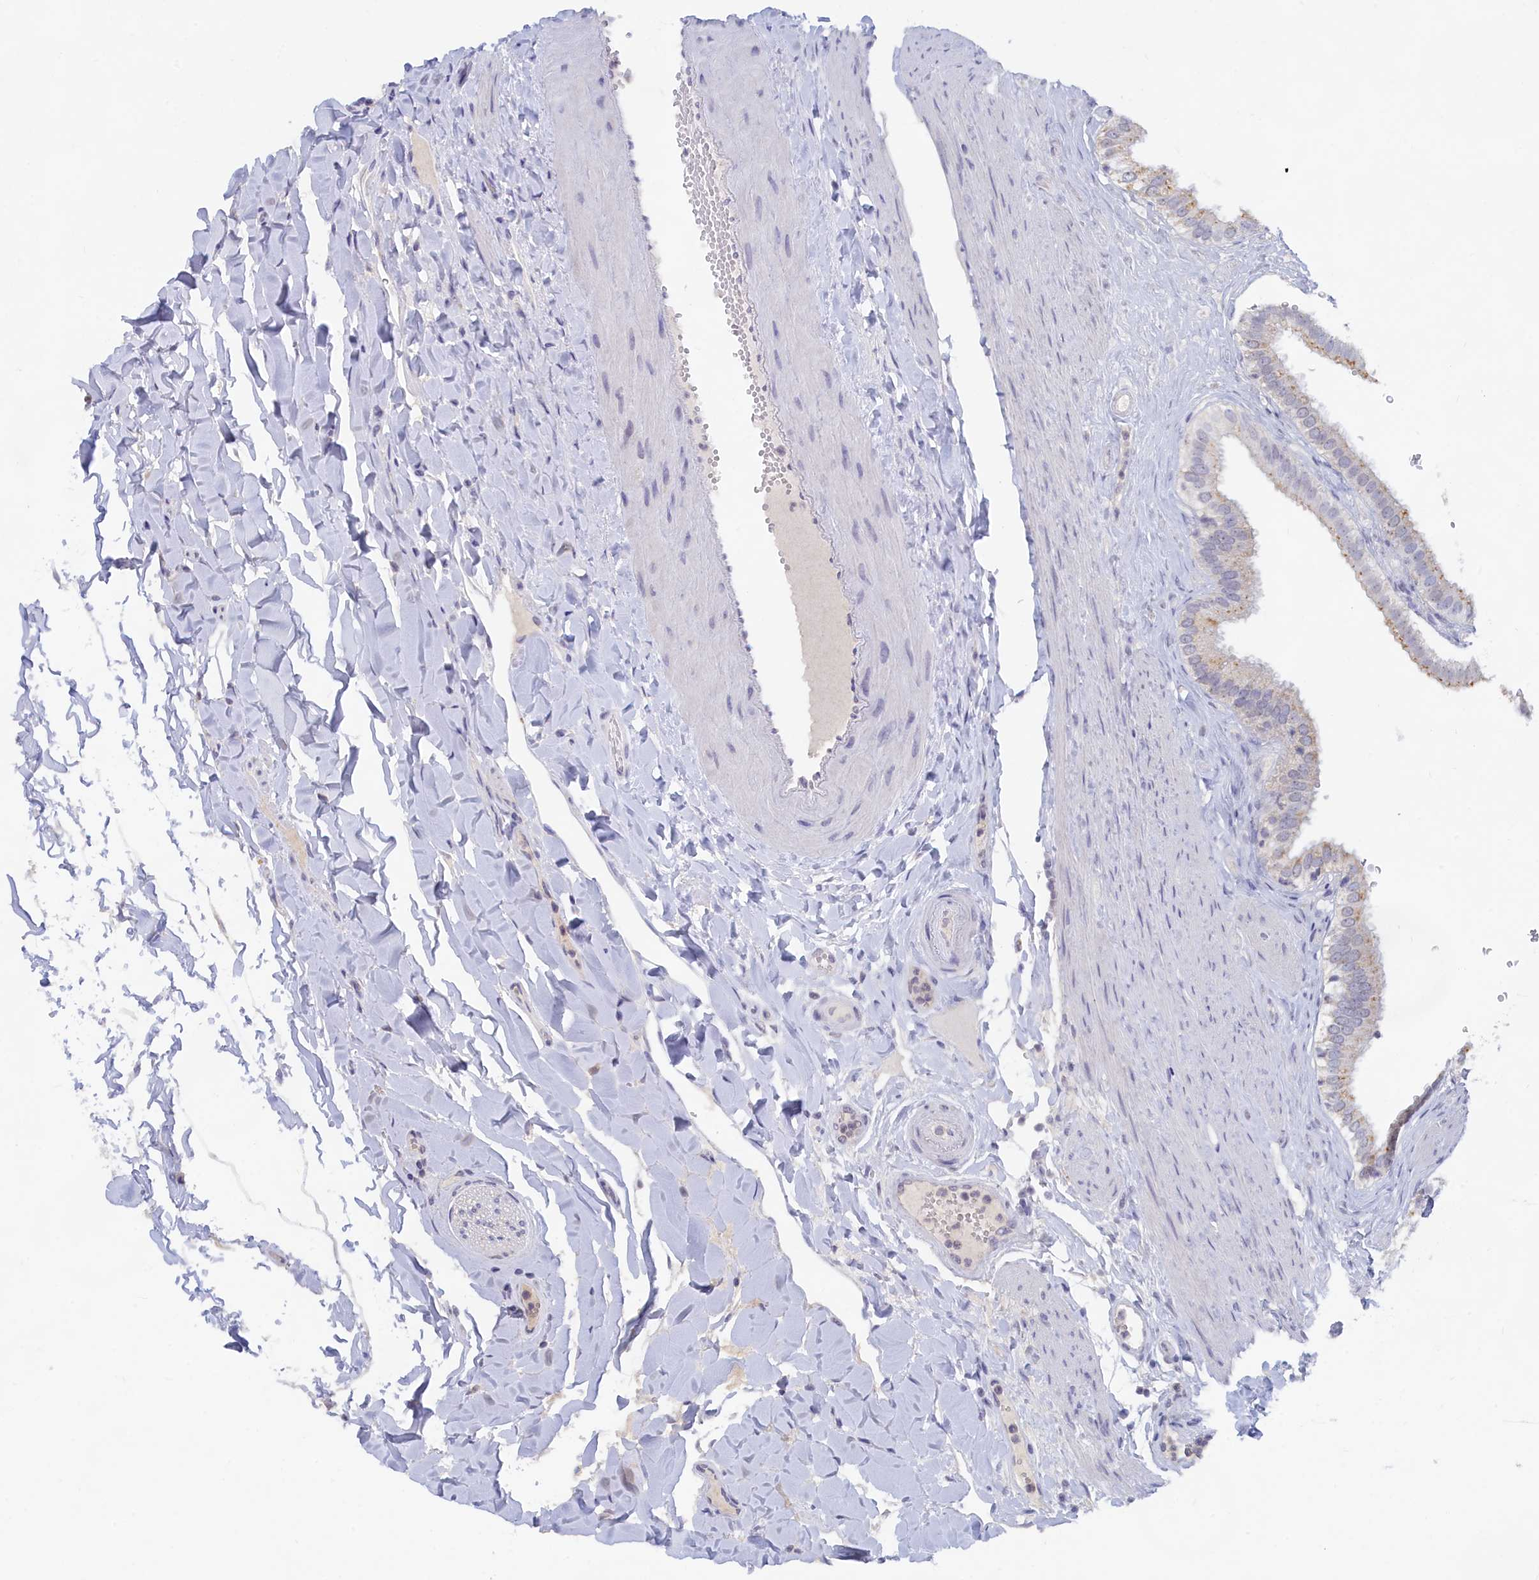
{"staining": {"intensity": "weak", "quantity": "<25%", "location": "cytoplasmic/membranous"}, "tissue": "gallbladder", "cell_type": "Glandular cells", "image_type": "normal", "snomed": [{"axis": "morphology", "description": "Normal tissue, NOS"}, {"axis": "topography", "description": "Gallbladder"}], "caption": "High magnification brightfield microscopy of normal gallbladder stained with DAB (brown) and counterstained with hematoxylin (blue): glandular cells show no significant expression. The staining is performed using DAB brown chromogen with nuclei counter-stained in using hematoxylin.", "gene": "LRIF1", "patient": {"sex": "female", "age": 61}}